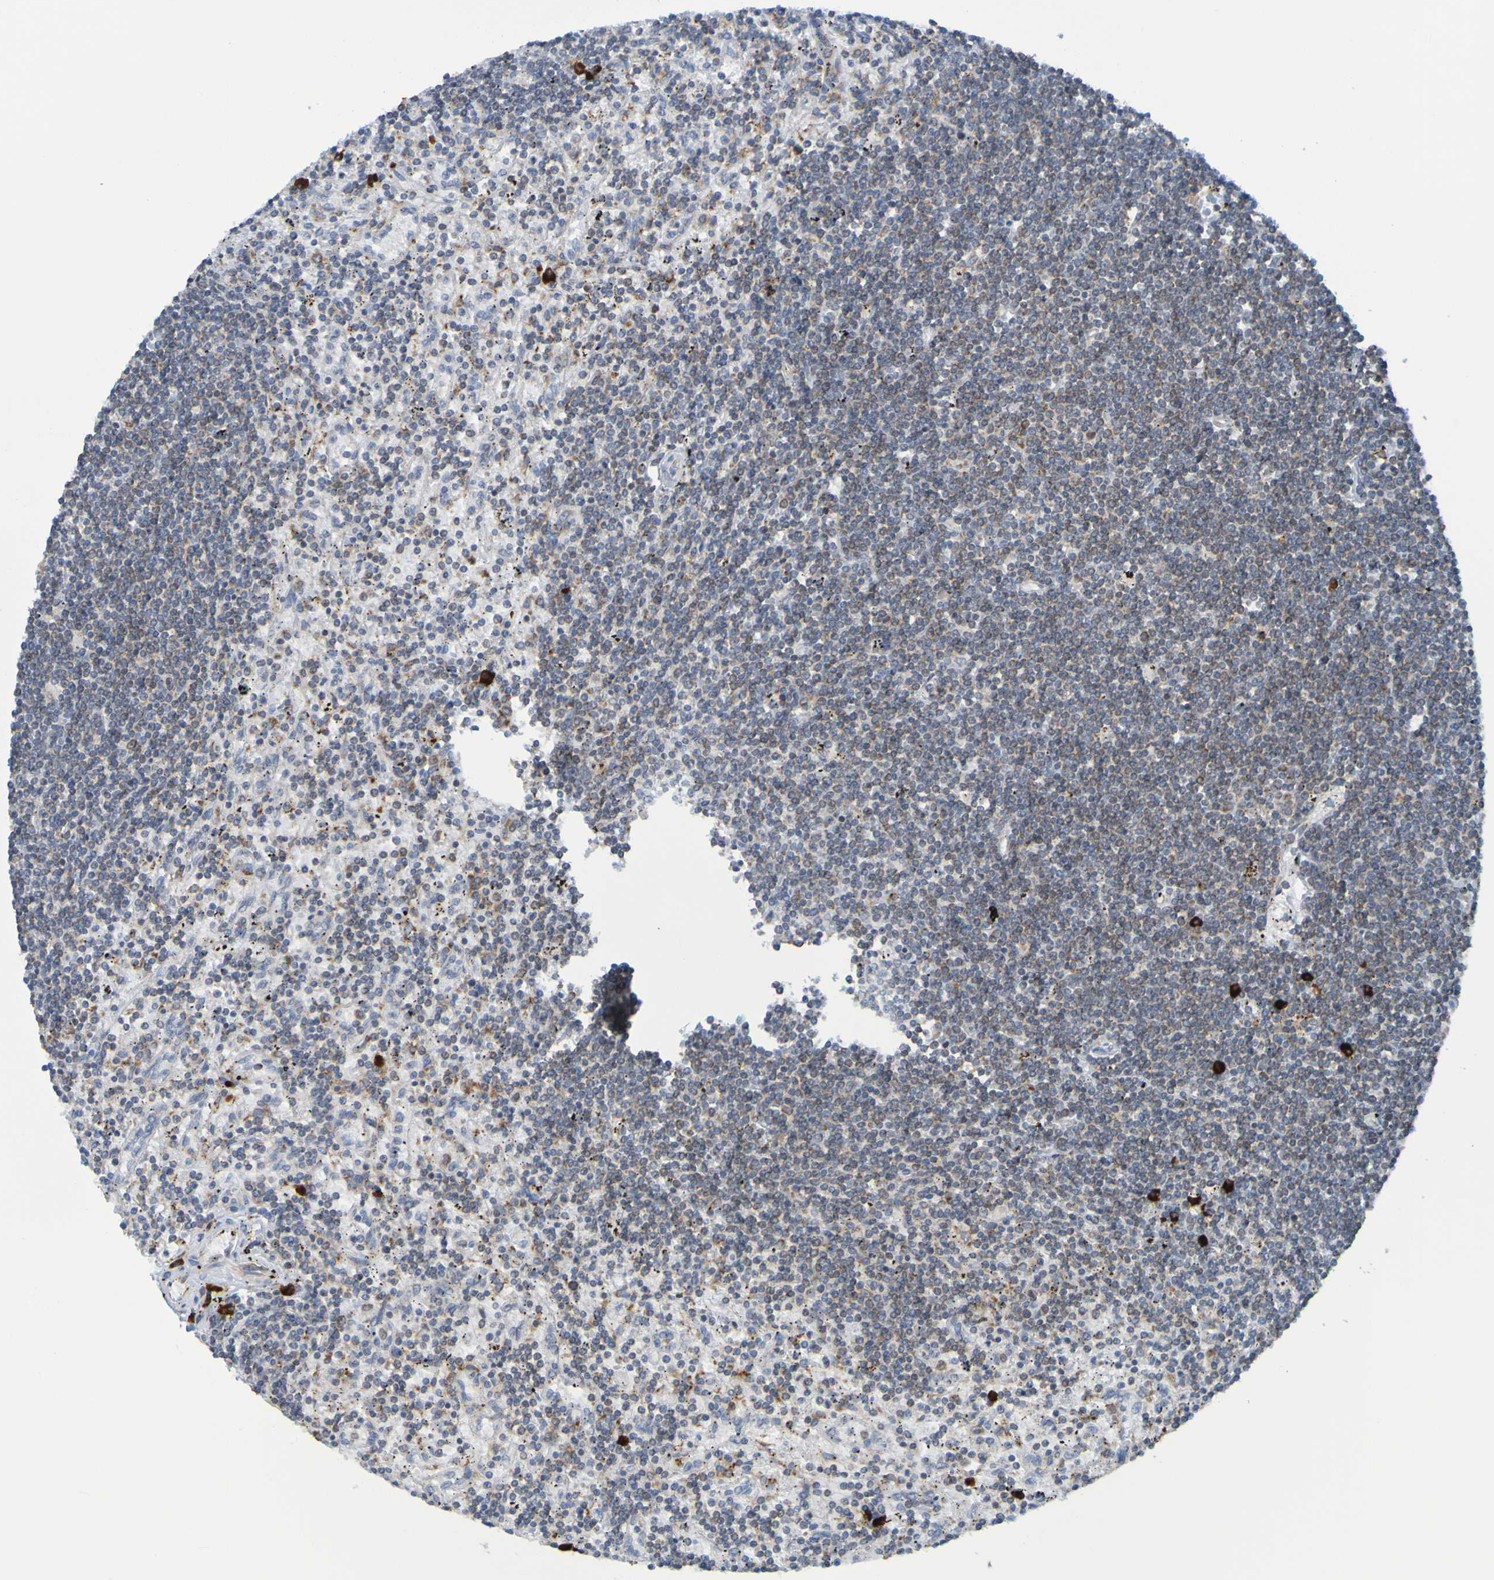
{"staining": {"intensity": "negative", "quantity": "none", "location": "none"}, "tissue": "lymphoma", "cell_type": "Tumor cells", "image_type": "cancer", "snomed": [{"axis": "morphology", "description": "Malignant lymphoma, non-Hodgkin's type, Low grade"}, {"axis": "topography", "description": "Spleen"}], "caption": "A micrograph of lymphoma stained for a protein demonstrates no brown staining in tumor cells.", "gene": "SSR1", "patient": {"sex": "male", "age": 76}}